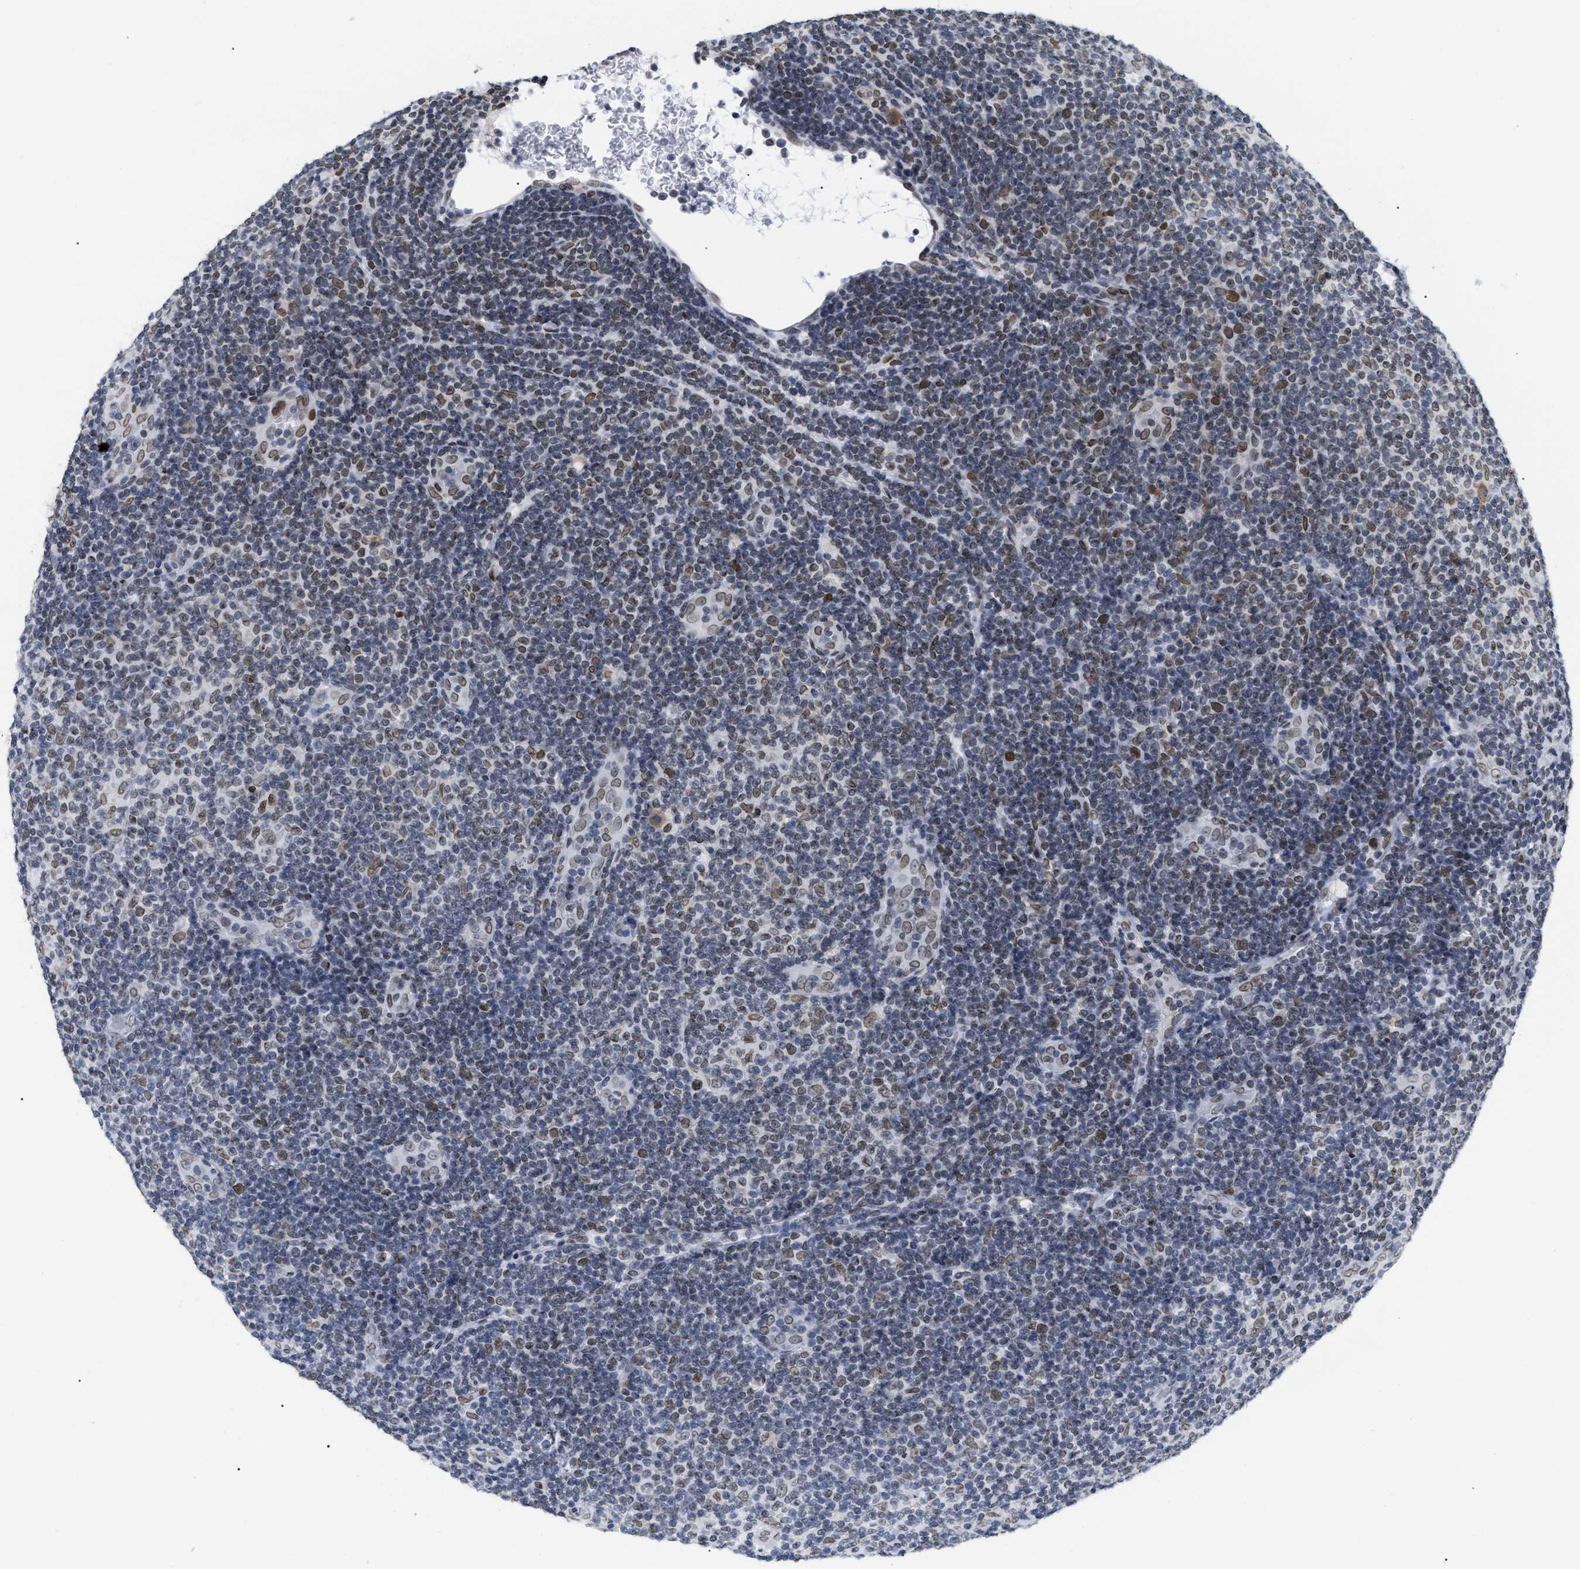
{"staining": {"intensity": "weak", "quantity": "<25%", "location": "cytoplasmic/membranous,nuclear"}, "tissue": "lymphoma", "cell_type": "Tumor cells", "image_type": "cancer", "snomed": [{"axis": "morphology", "description": "Malignant lymphoma, non-Hodgkin's type, Low grade"}, {"axis": "topography", "description": "Lymph node"}], "caption": "Lymphoma was stained to show a protein in brown. There is no significant positivity in tumor cells.", "gene": "TPR", "patient": {"sex": "male", "age": 83}}